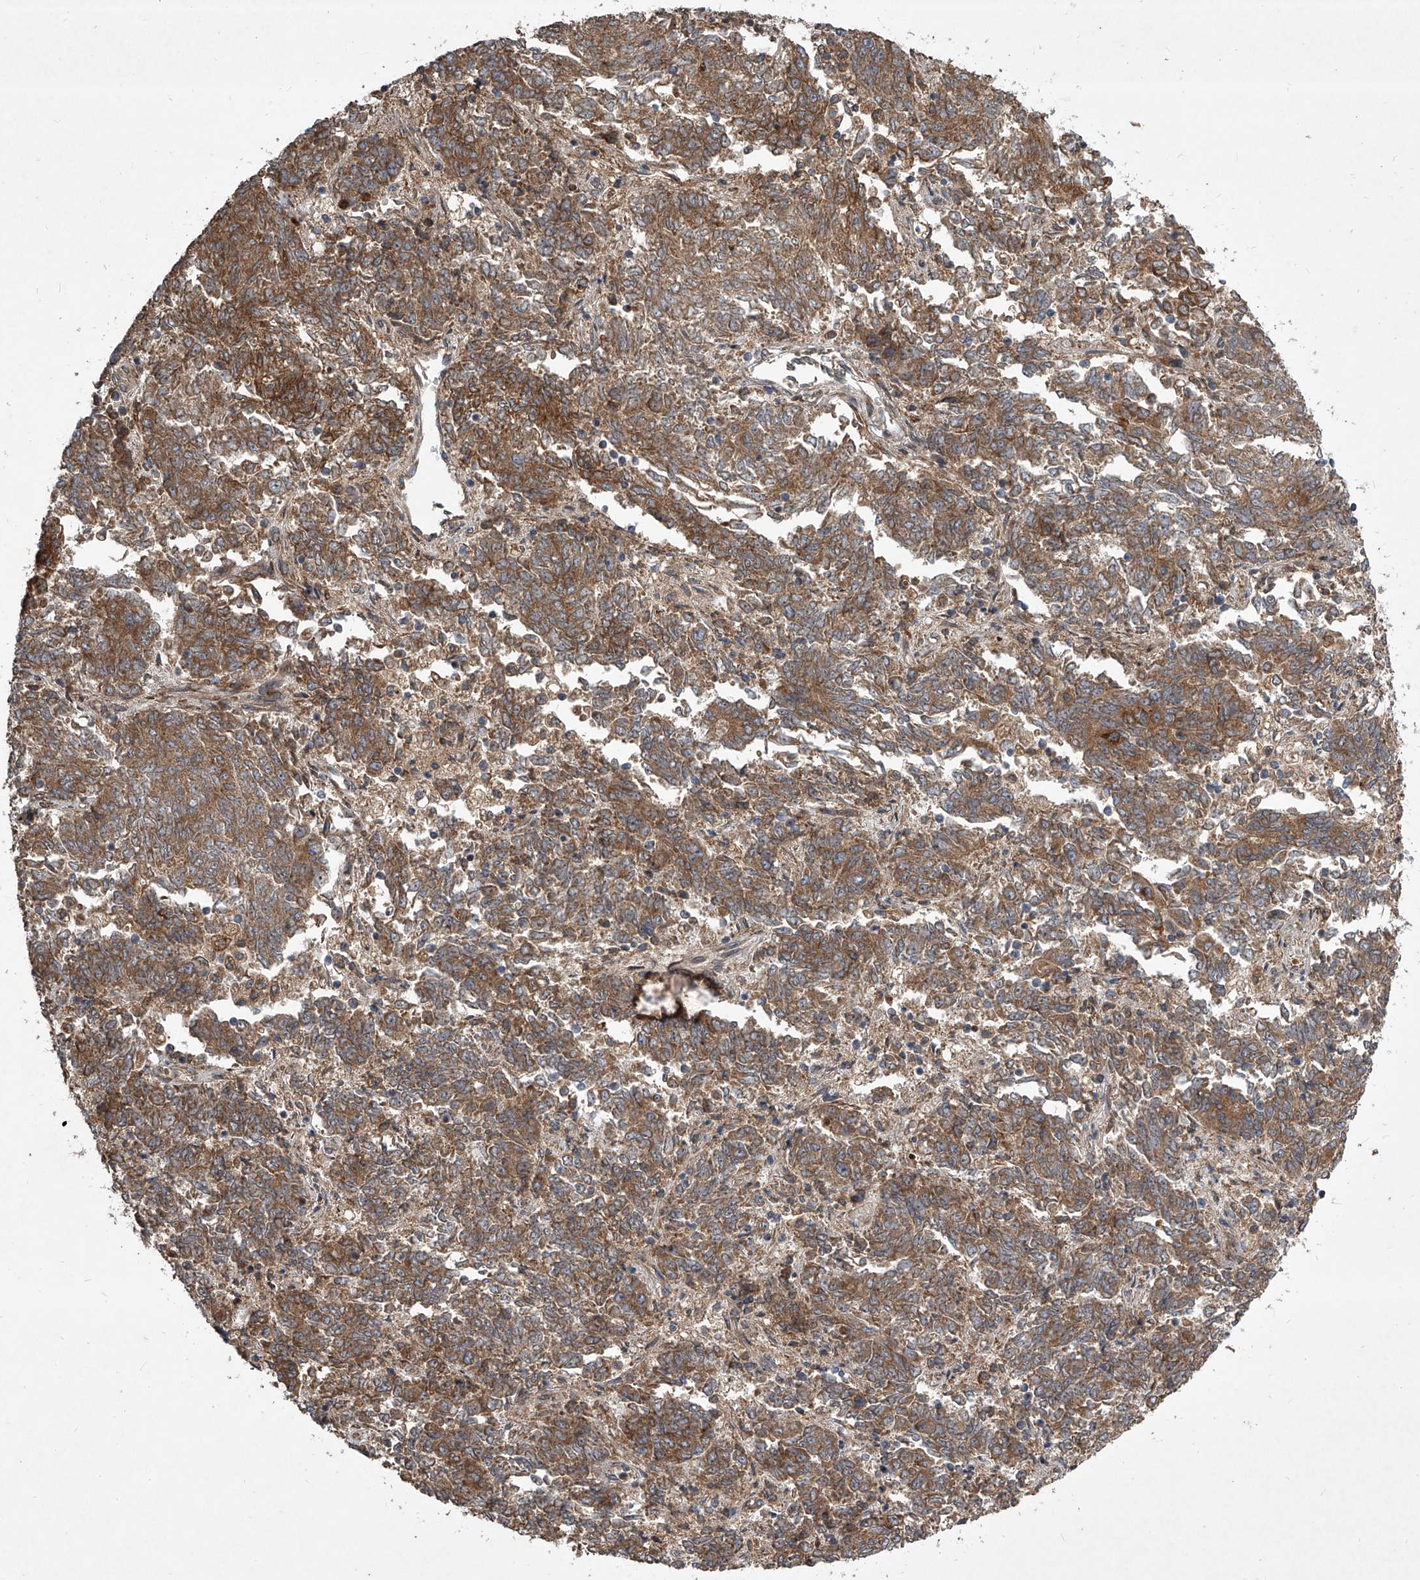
{"staining": {"intensity": "moderate", "quantity": ">75%", "location": "cytoplasmic/membranous"}, "tissue": "endometrial cancer", "cell_type": "Tumor cells", "image_type": "cancer", "snomed": [{"axis": "morphology", "description": "Adenocarcinoma, NOS"}, {"axis": "topography", "description": "Endometrium"}], "caption": "Immunohistochemistry (IHC) histopathology image of neoplastic tissue: human endometrial cancer stained using immunohistochemistry reveals medium levels of moderate protein expression localized specifically in the cytoplasmic/membranous of tumor cells, appearing as a cytoplasmic/membranous brown color.", "gene": "EVA1C", "patient": {"sex": "female", "age": 80}}